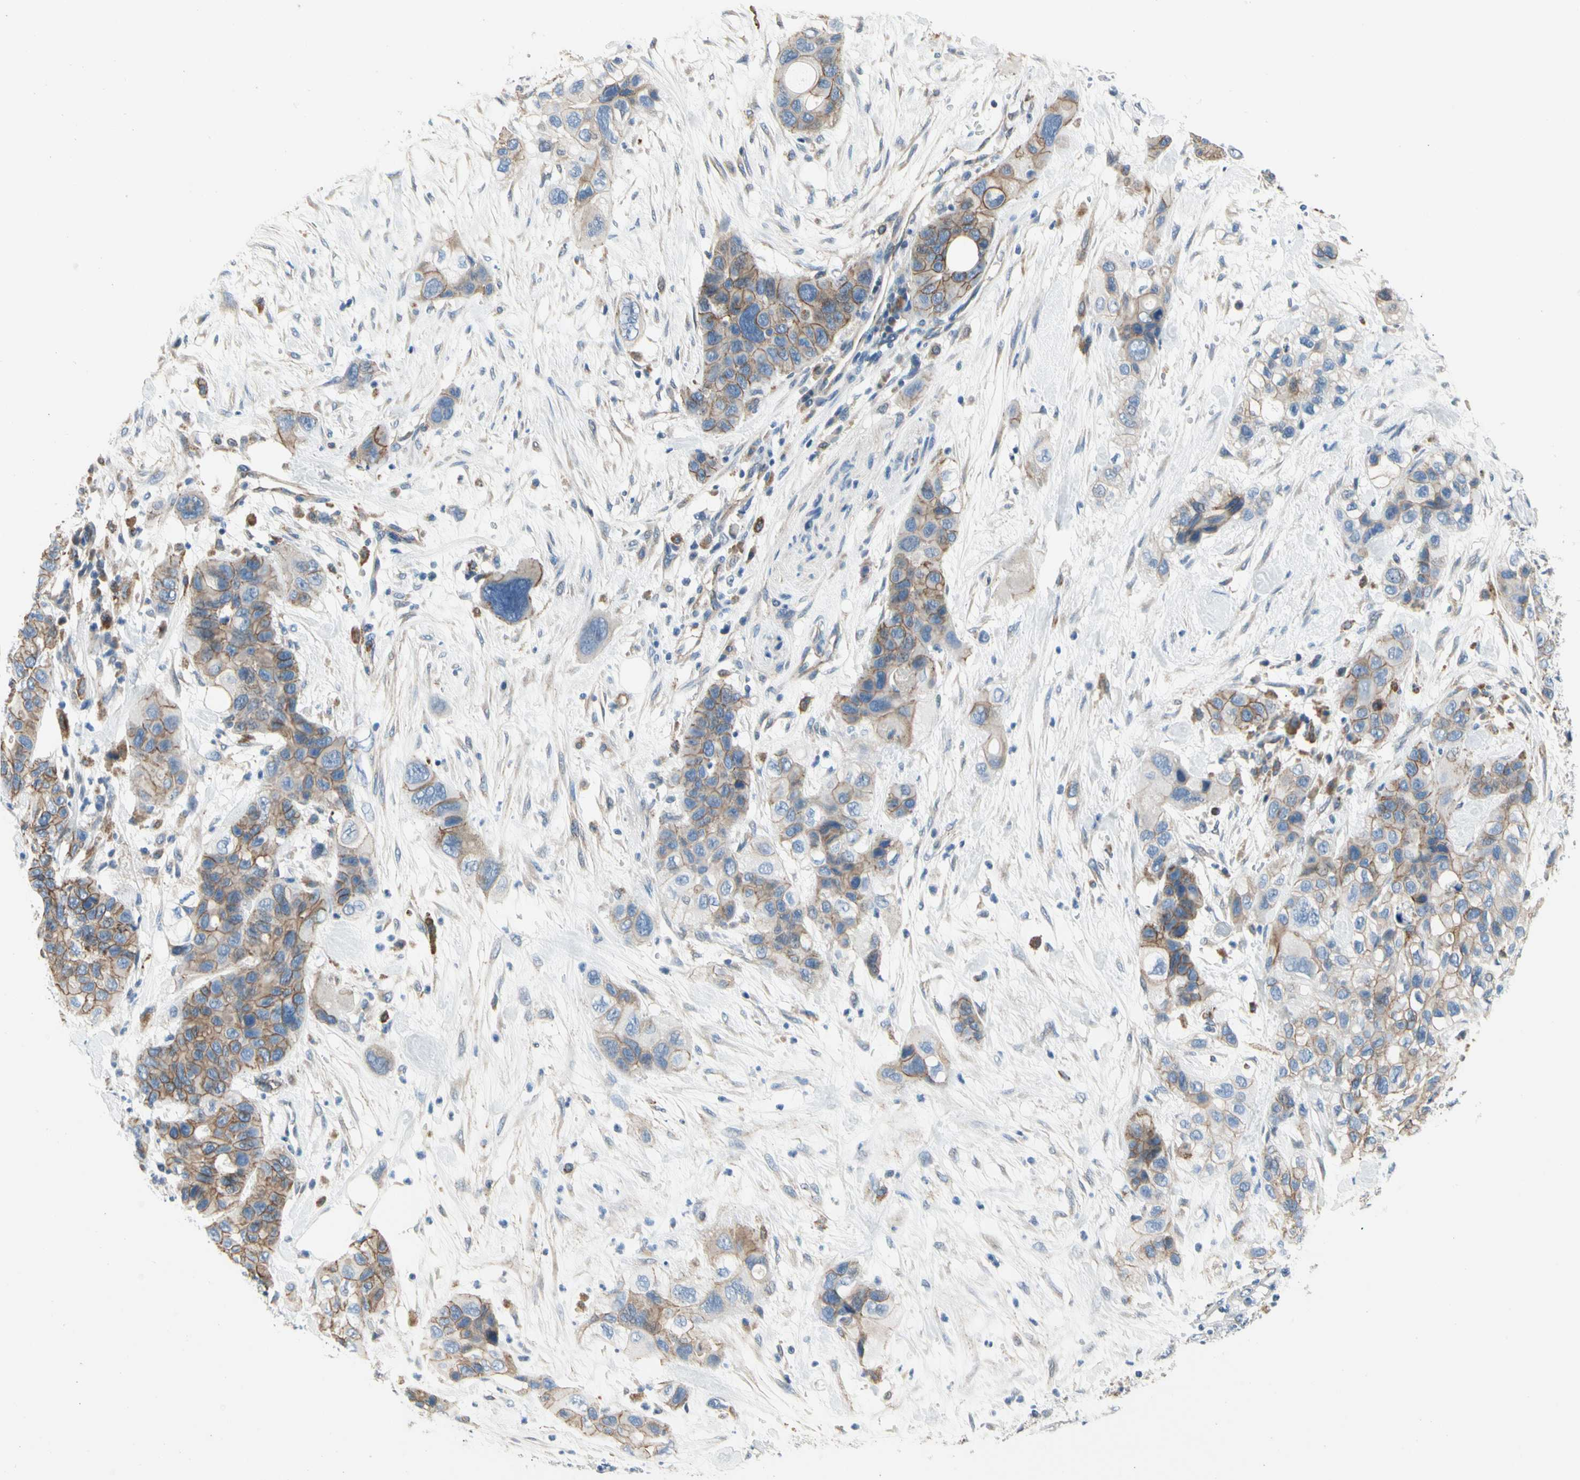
{"staining": {"intensity": "moderate", "quantity": "<25%", "location": "cytoplasmic/membranous"}, "tissue": "pancreatic cancer", "cell_type": "Tumor cells", "image_type": "cancer", "snomed": [{"axis": "morphology", "description": "Adenocarcinoma, NOS"}, {"axis": "topography", "description": "Pancreas"}], "caption": "Immunohistochemical staining of human pancreatic adenocarcinoma shows moderate cytoplasmic/membranous protein positivity in approximately <25% of tumor cells. (DAB = brown stain, brightfield microscopy at high magnification).", "gene": "LGR6", "patient": {"sex": "female", "age": 71}}